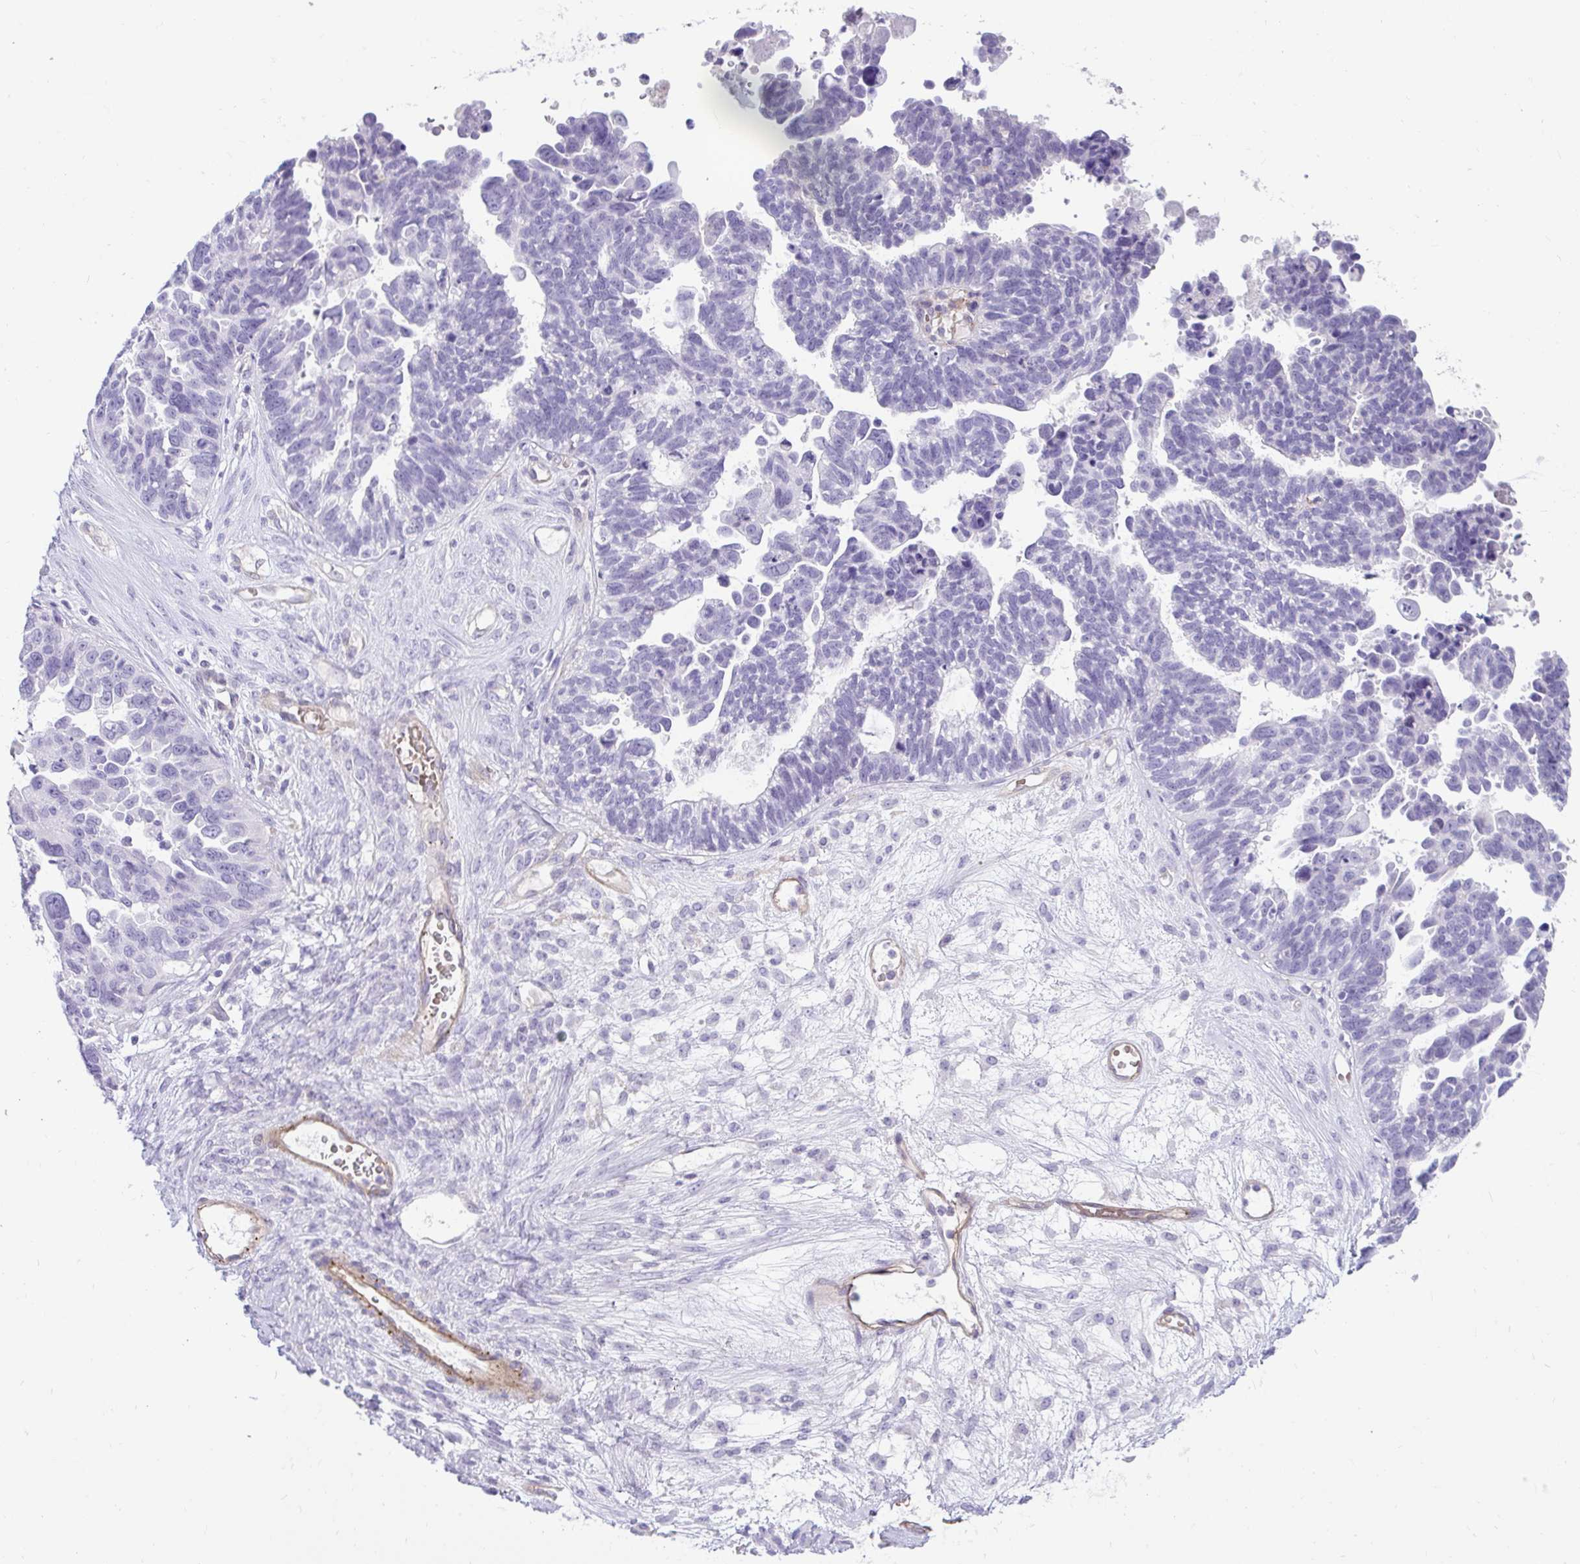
{"staining": {"intensity": "negative", "quantity": "none", "location": "none"}, "tissue": "ovarian cancer", "cell_type": "Tumor cells", "image_type": "cancer", "snomed": [{"axis": "morphology", "description": "Cystadenocarcinoma, serous, NOS"}, {"axis": "topography", "description": "Ovary"}], "caption": "A high-resolution micrograph shows IHC staining of ovarian serous cystadenocarcinoma, which exhibits no significant positivity in tumor cells. (DAB (3,3'-diaminobenzidine) immunohistochemistry (IHC) visualized using brightfield microscopy, high magnification).", "gene": "UBL3", "patient": {"sex": "female", "age": 60}}